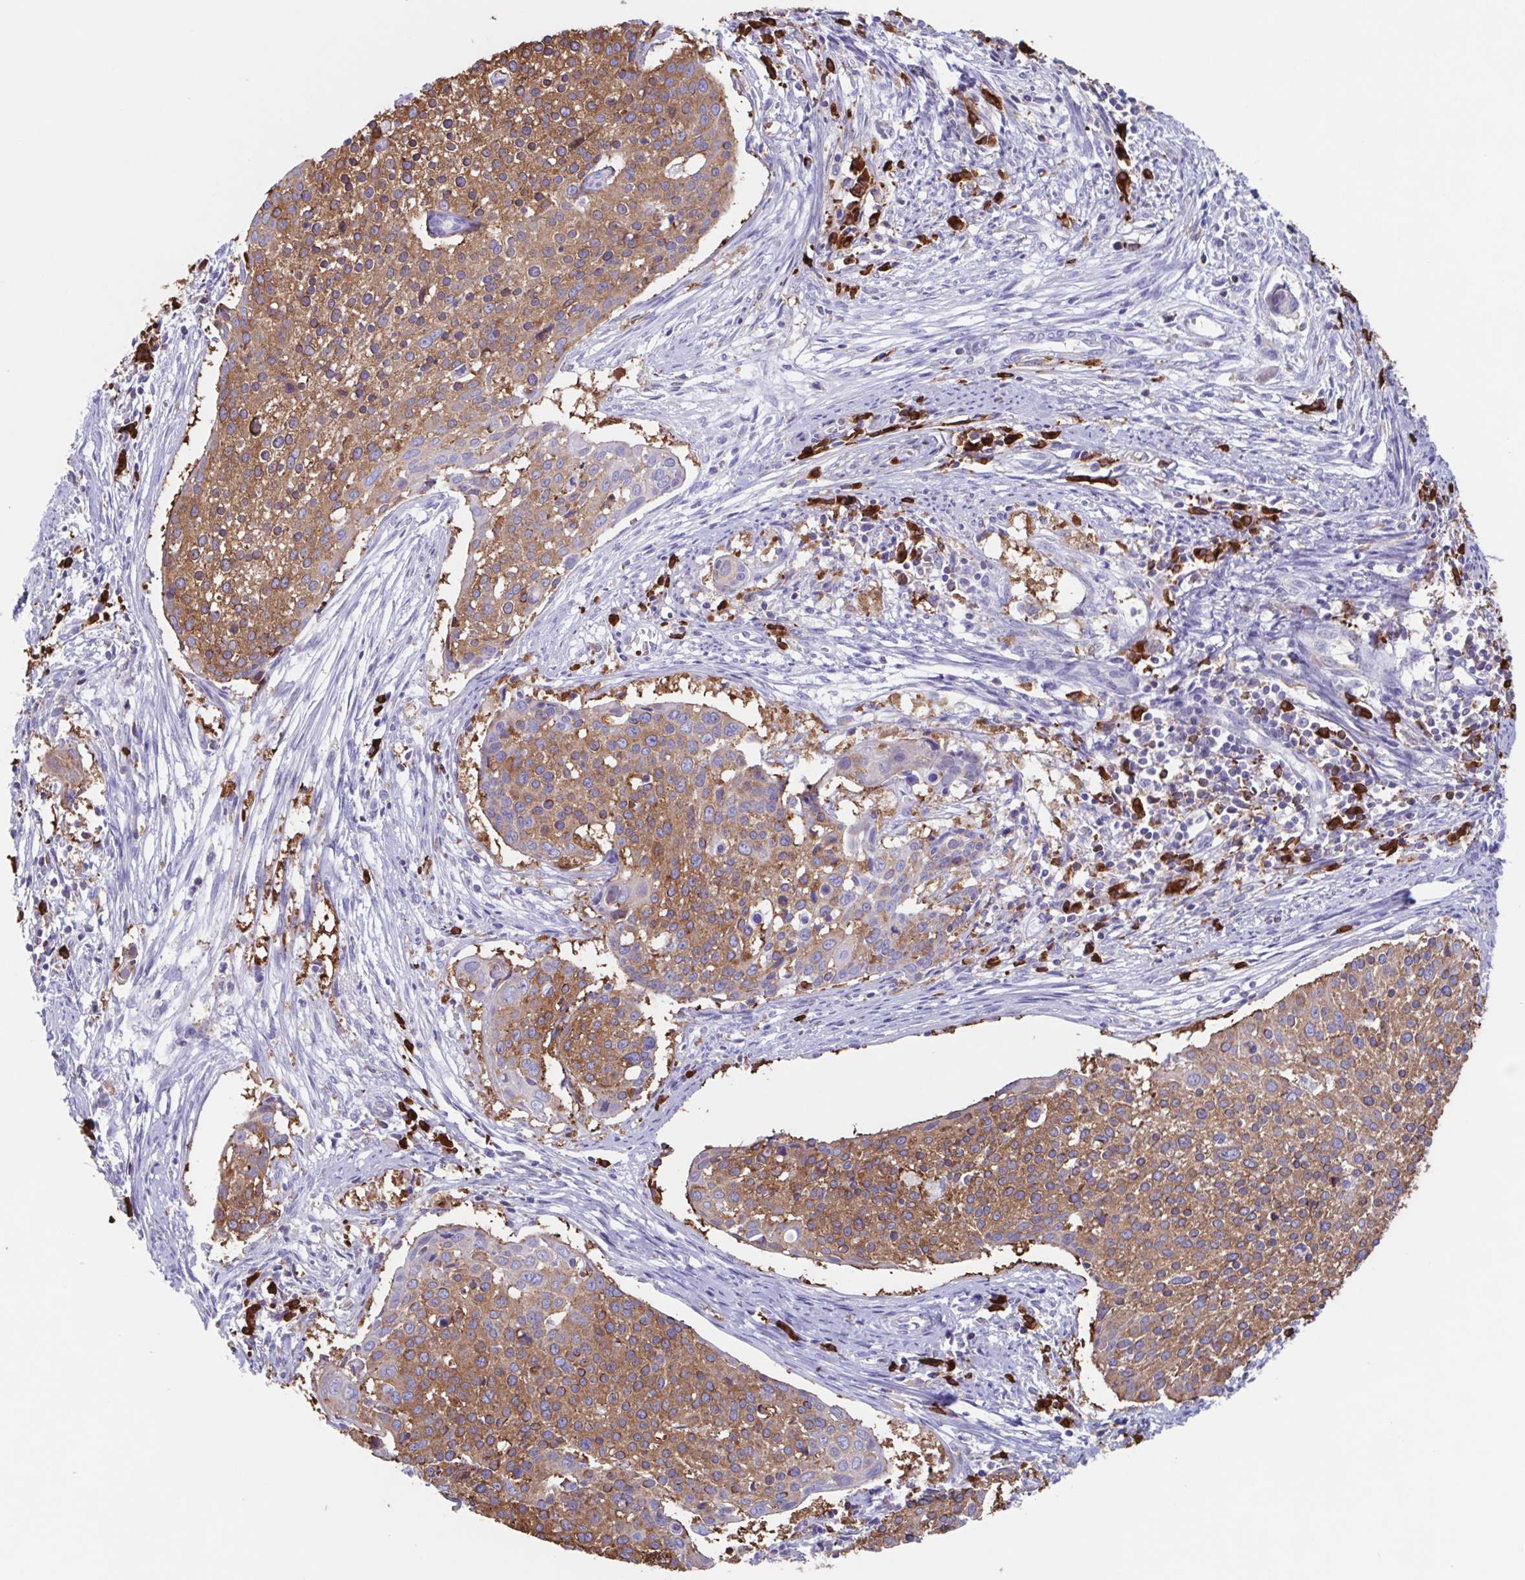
{"staining": {"intensity": "moderate", "quantity": ">75%", "location": "cytoplasmic/membranous"}, "tissue": "cervical cancer", "cell_type": "Tumor cells", "image_type": "cancer", "snomed": [{"axis": "morphology", "description": "Squamous cell carcinoma, NOS"}, {"axis": "topography", "description": "Cervix"}], "caption": "Immunohistochemistry image of neoplastic tissue: human squamous cell carcinoma (cervical) stained using immunohistochemistry (IHC) displays medium levels of moderate protein expression localized specifically in the cytoplasmic/membranous of tumor cells, appearing as a cytoplasmic/membranous brown color.", "gene": "TPD52", "patient": {"sex": "female", "age": 39}}